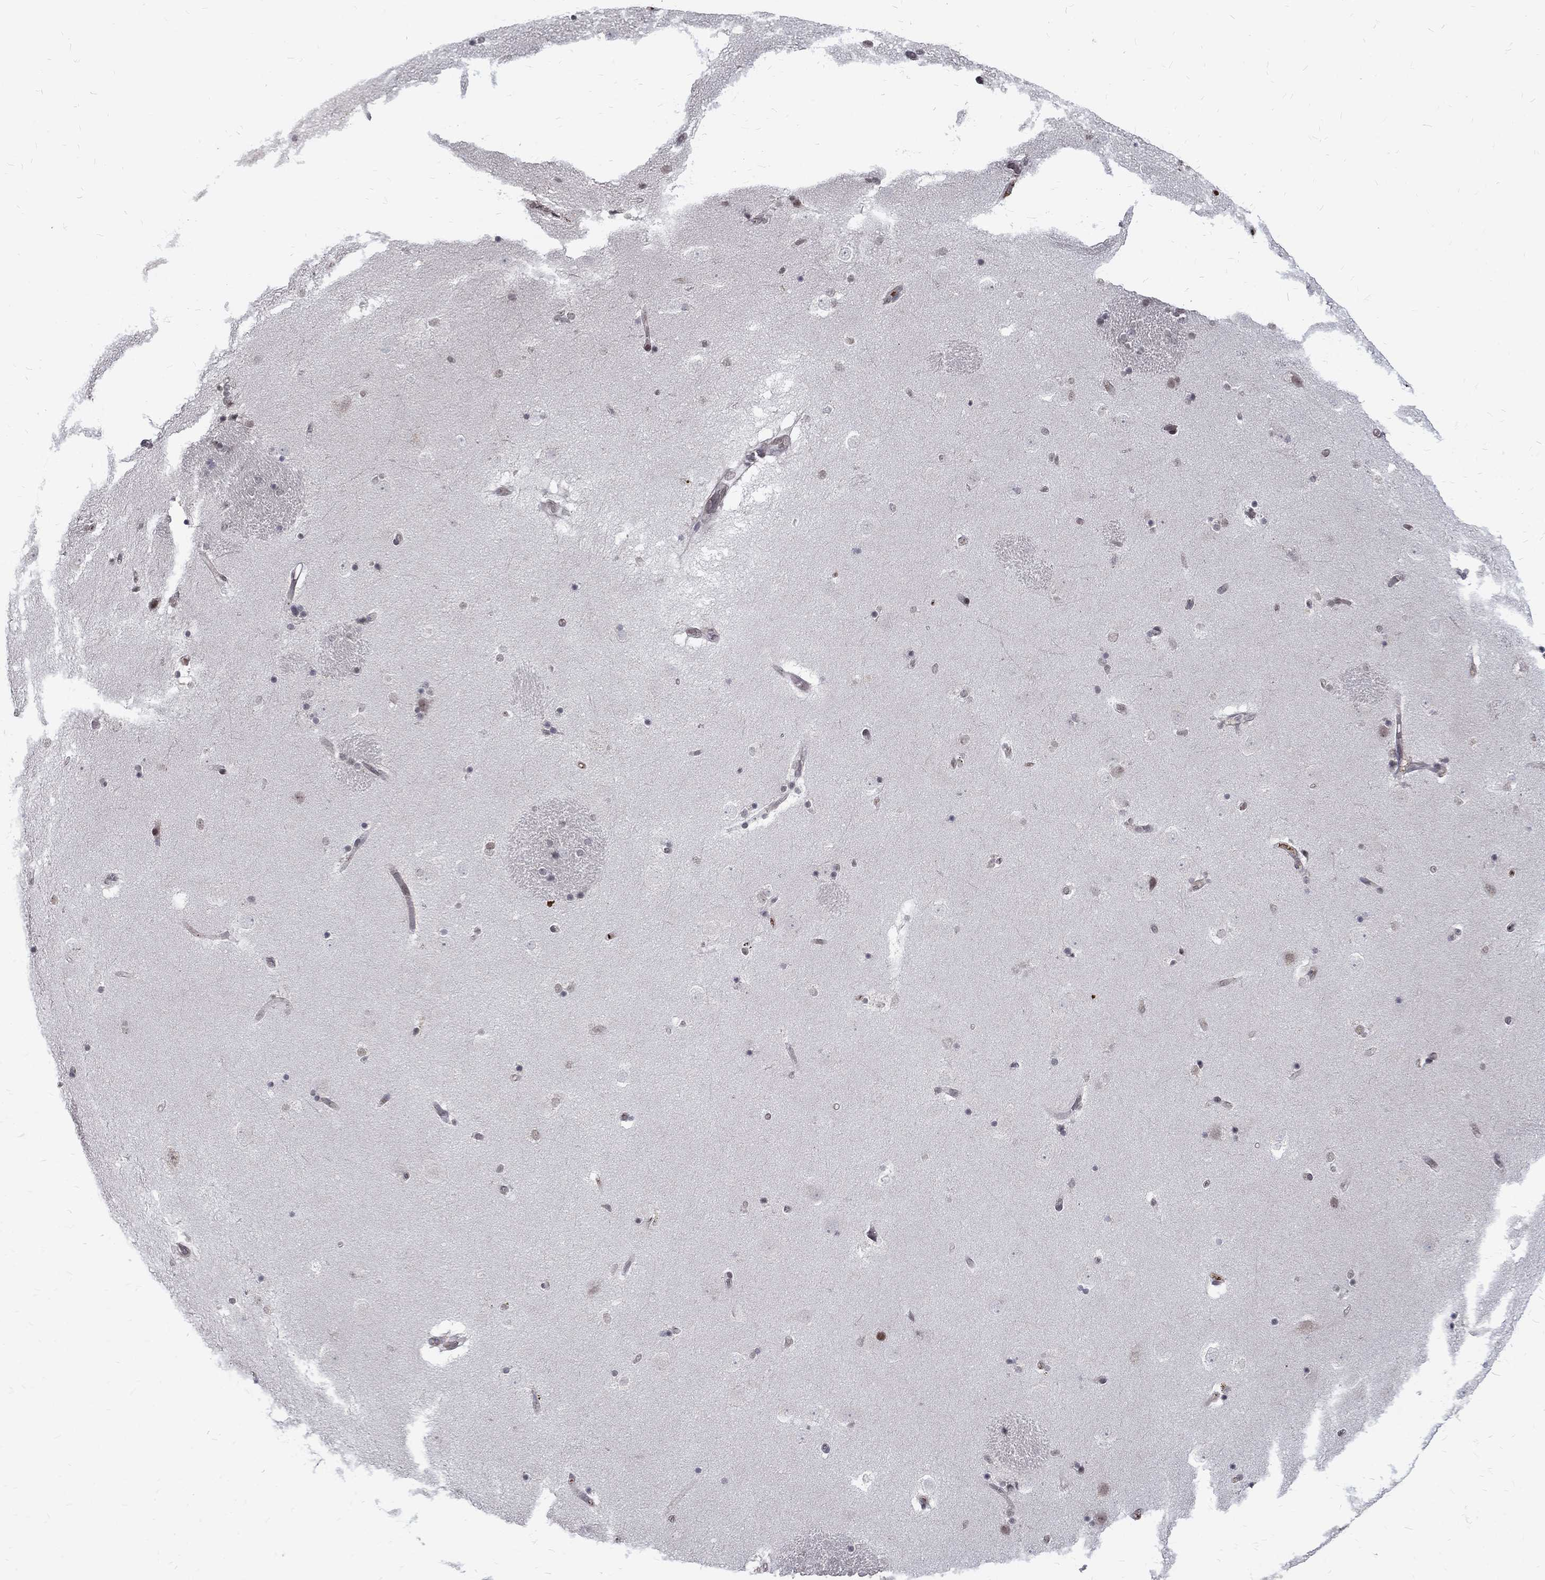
{"staining": {"intensity": "negative", "quantity": "none", "location": "none"}, "tissue": "caudate", "cell_type": "Glial cells", "image_type": "normal", "snomed": [{"axis": "morphology", "description": "Normal tissue, NOS"}, {"axis": "topography", "description": "Lateral ventricle wall"}], "caption": "Protein analysis of unremarkable caudate exhibits no significant positivity in glial cells. (Immunohistochemistry (ihc), brightfield microscopy, high magnification).", "gene": "TCEAL1", "patient": {"sex": "male", "age": 51}}